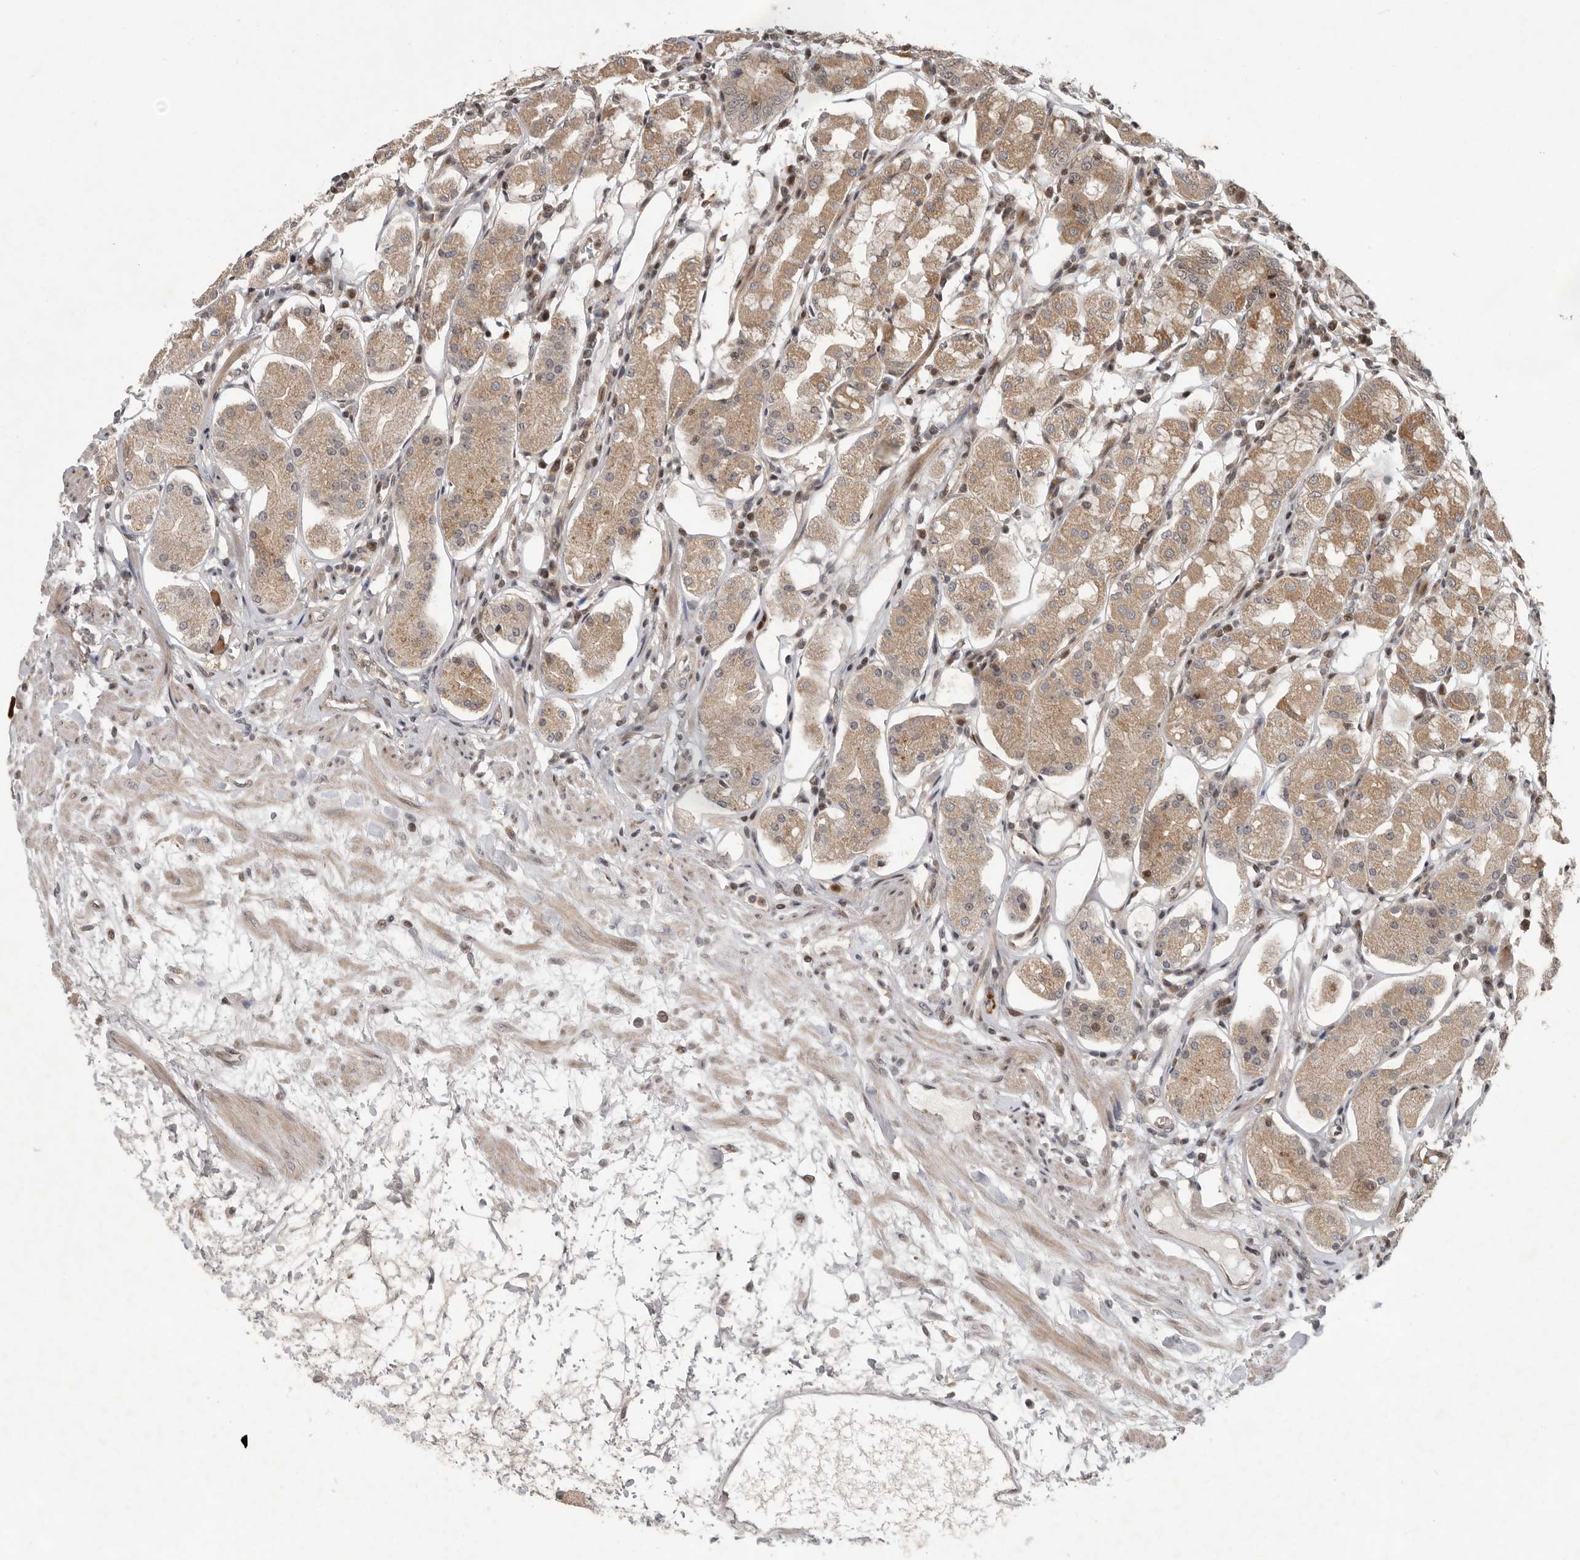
{"staining": {"intensity": "weak", "quantity": "25%-75%", "location": "cytoplasmic/membranous,nuclear"}, "tissue": "stomach", "cell_type": "Glandular cells", "image_type": "normal", "snomed": [{"axis": "morphology", "description": "Normal tissue, NOS"}, {"axis": "topography", "description": "Stomach"}, {"axis": "topography", "description": "Stomach, lower"}], "caption": "The micrograph exhibits immunohistochemical staining of unremarkable stomach. There is weak cytoplasmic/membranous,nuclear positivity is identified in about 25%-75% of glandular cells. The protein is stained brown, and the nuclei are stained in blue (DAB IHC with brightfield microscopy, high magnification).", "gene": "RABIF", "patient": {"sex": "female", "age": 56}}